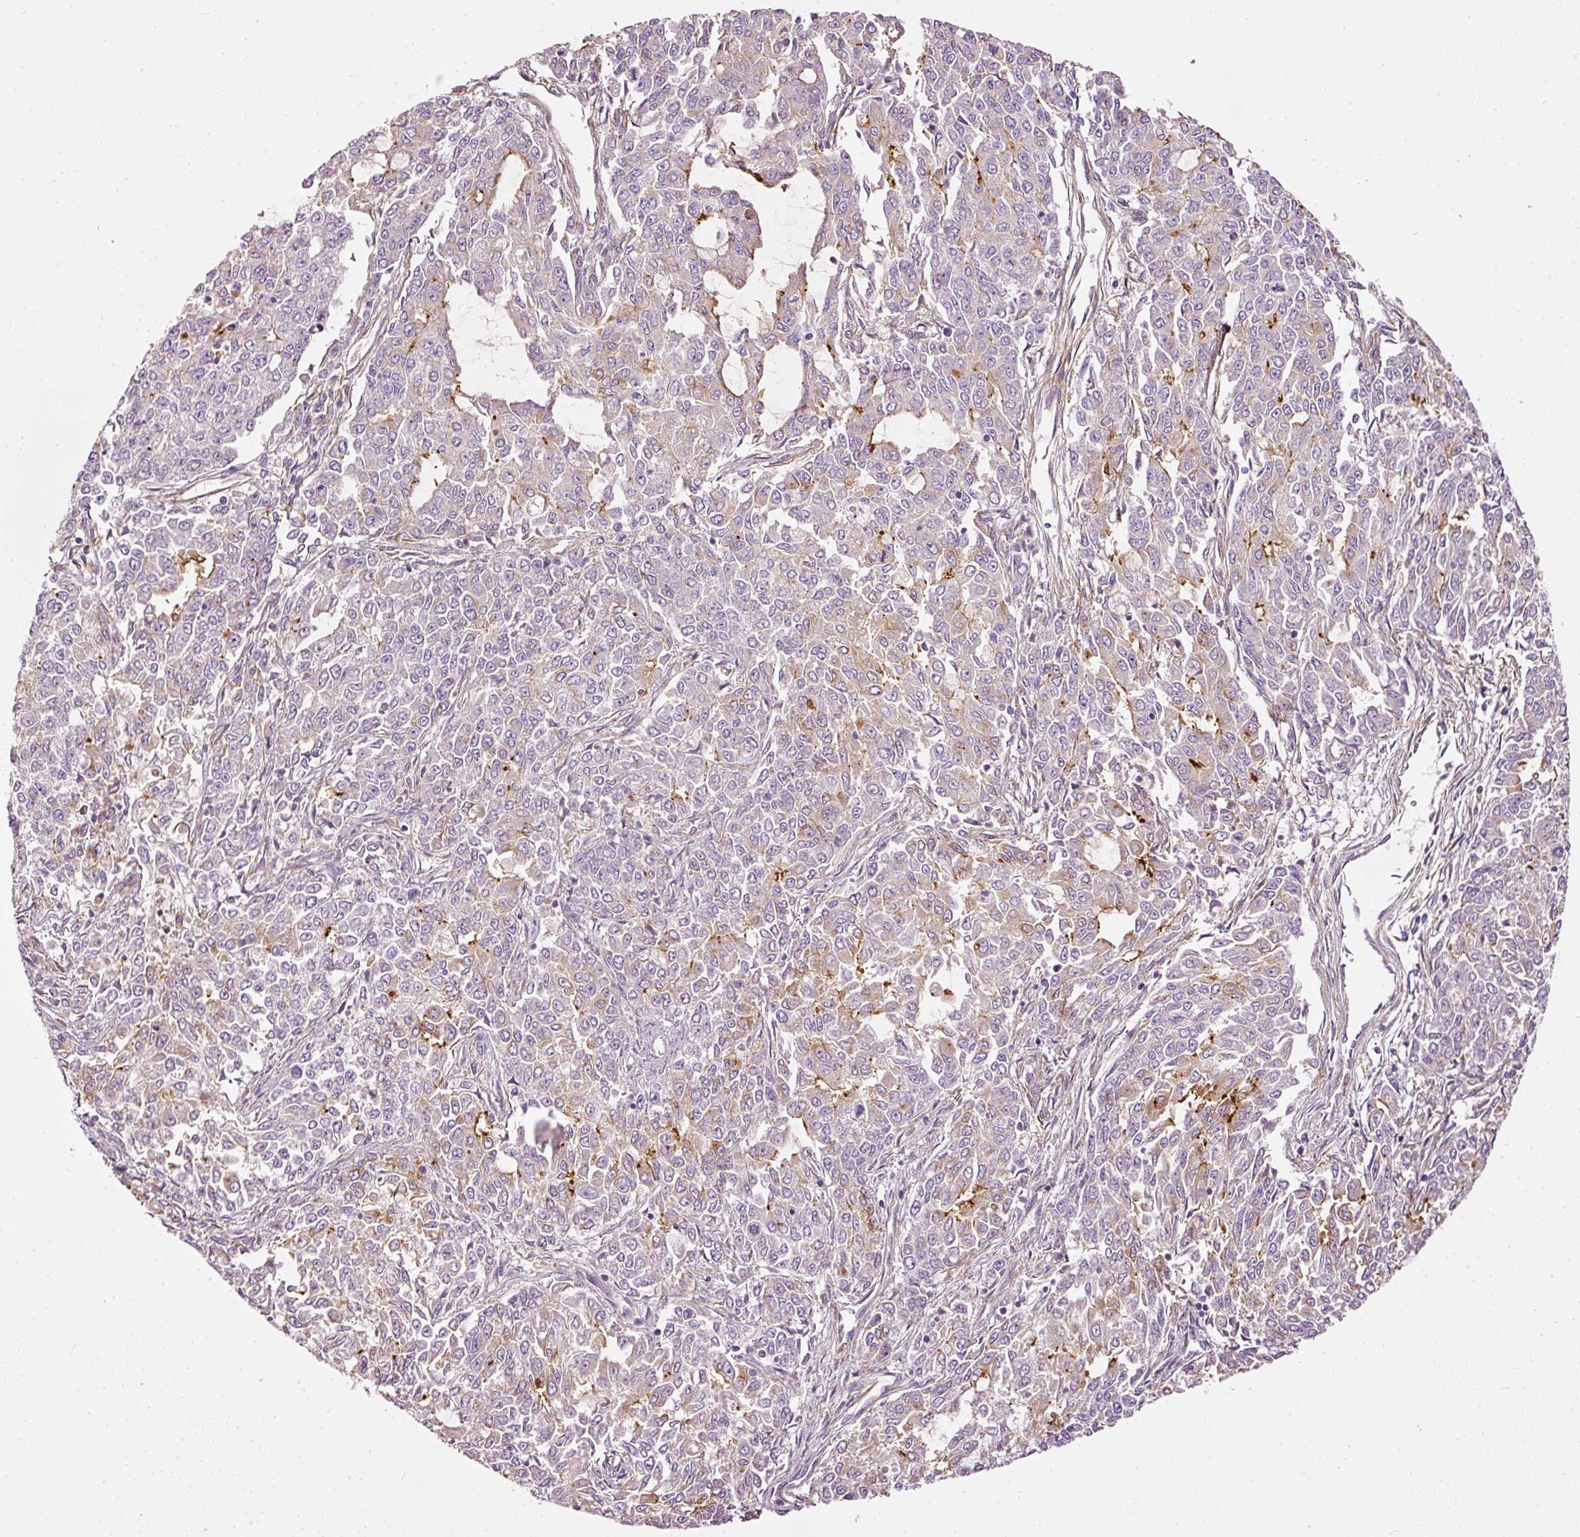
{"staining": {"intensity": "strong", "quantity": "<25%", "location": "cytoplasmic/membranous"}, "tissue": "endometrial cancer", "cell_type": "Tumor cells", "image_type": "cancer", "snomed": [{"axis": "morphology", "description": "Adenocarcinoma, NOS"}, {"axis": "topography", "description": "Endometrium"}], "caption": "Immunohistochemical staining of human endometrial cancer (adenocarcinoma) demonstrates medium levels of strong cytoplasmic/membranous protein expression in about <25% of tumor cells. (IHC, brightfield microscopy, high magnification).", "gene": "PAQR9", "patient": {"sex": "female", "age": 50}}